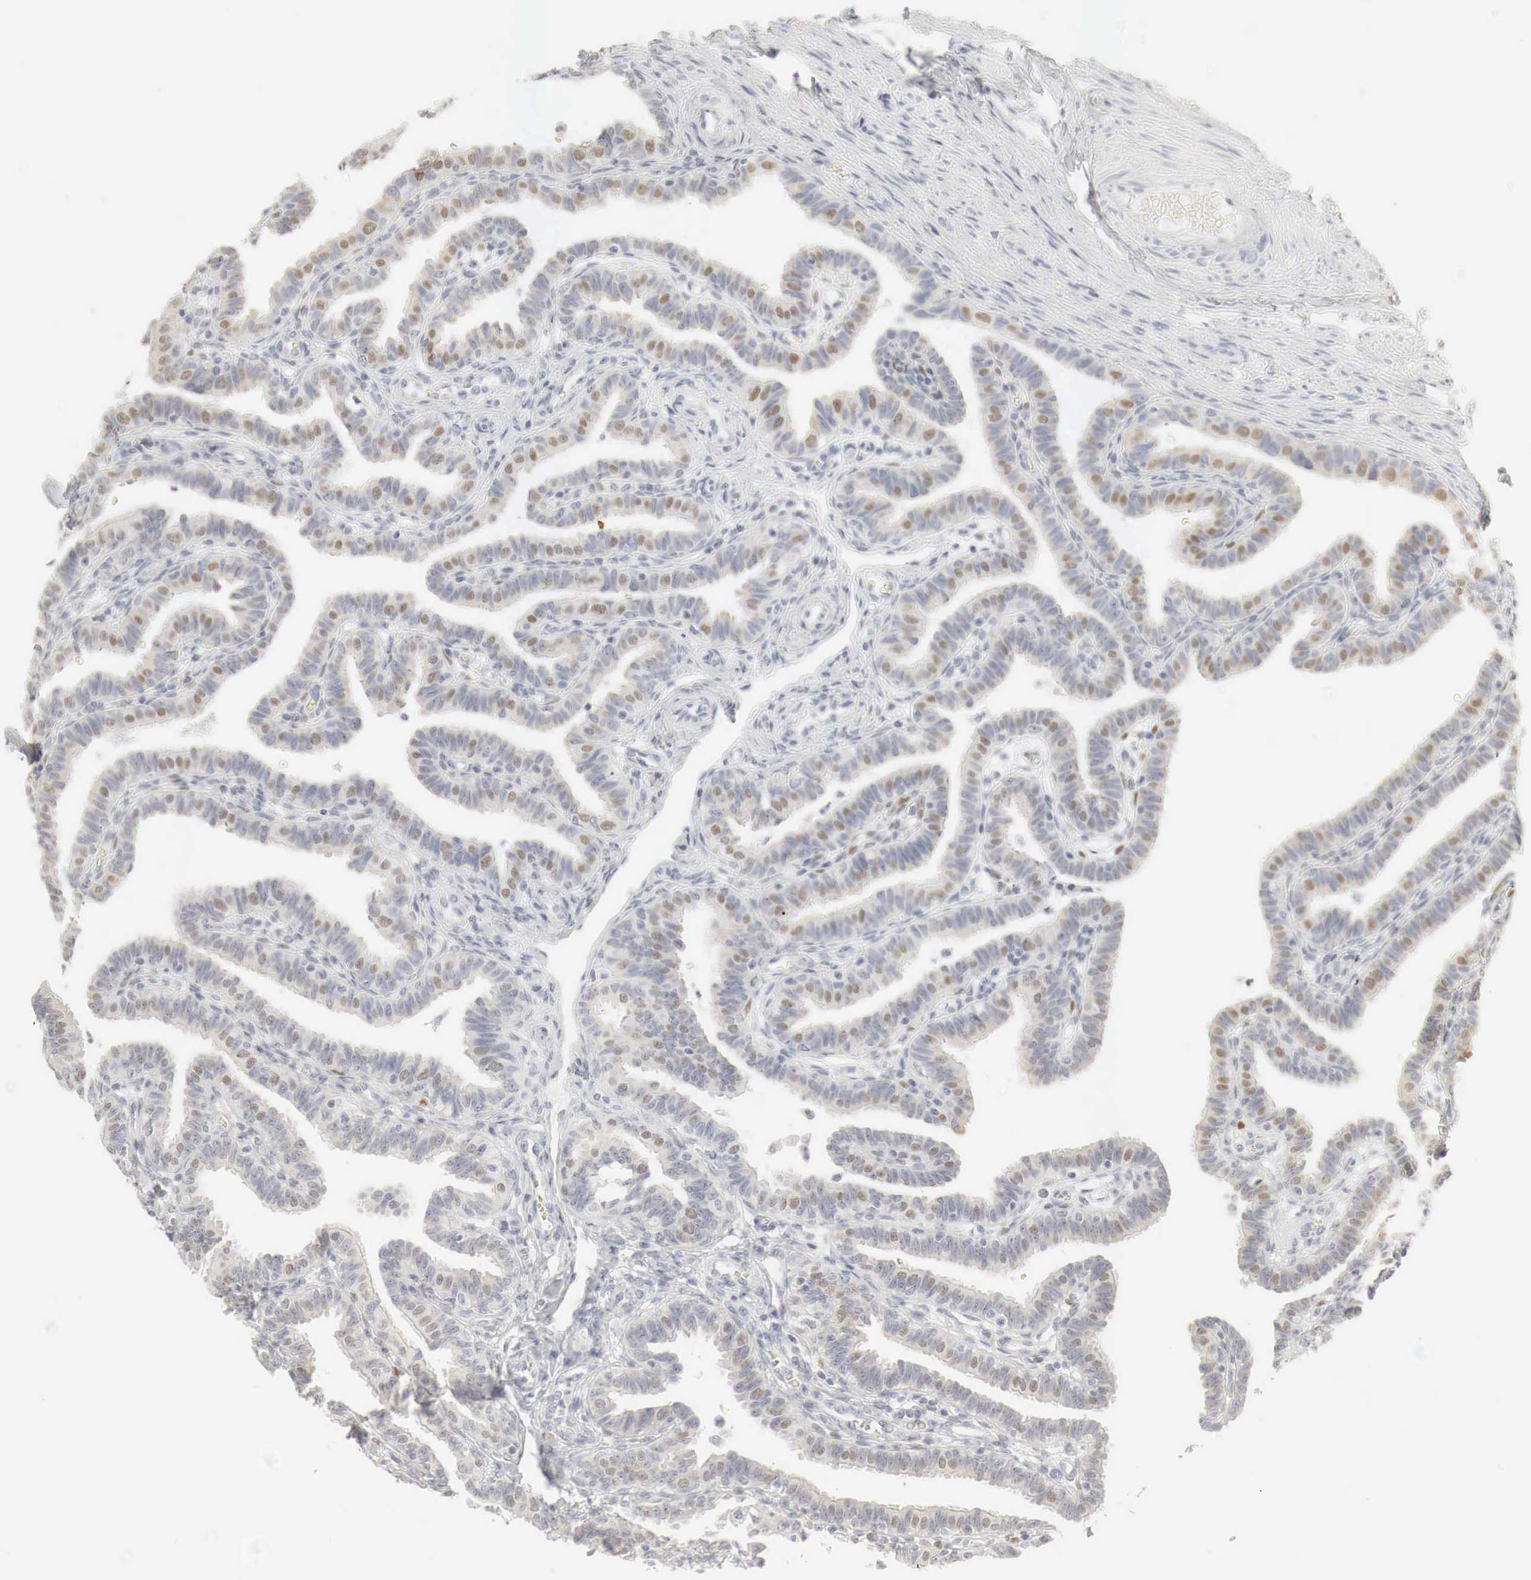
{"staining": {"intensity": "moderate", "quantity": "25%-75%", "location": "nuclear"}, "tissue": "fallopian tube", "cell_type": "Glandular cells", "image_type": "normal", "snomed": [{"axis": "morphology", "description": "Normal tissue, NOS"}, {"axis": "topography", "description": "Fallopian tube"}], "caption": "Immunohistochemical staining of unremarkable fallopian tube exhibits 25%-75% levels of moderate nuclear protein expression in approximately 25%-75% of glandular cells. Using DAB (brown) and hematoxylin (blue) stains, captured at high magnification using brightfield microscopy.", "gene": "TP63", "patient": {"sex": "female", "age": 41}}